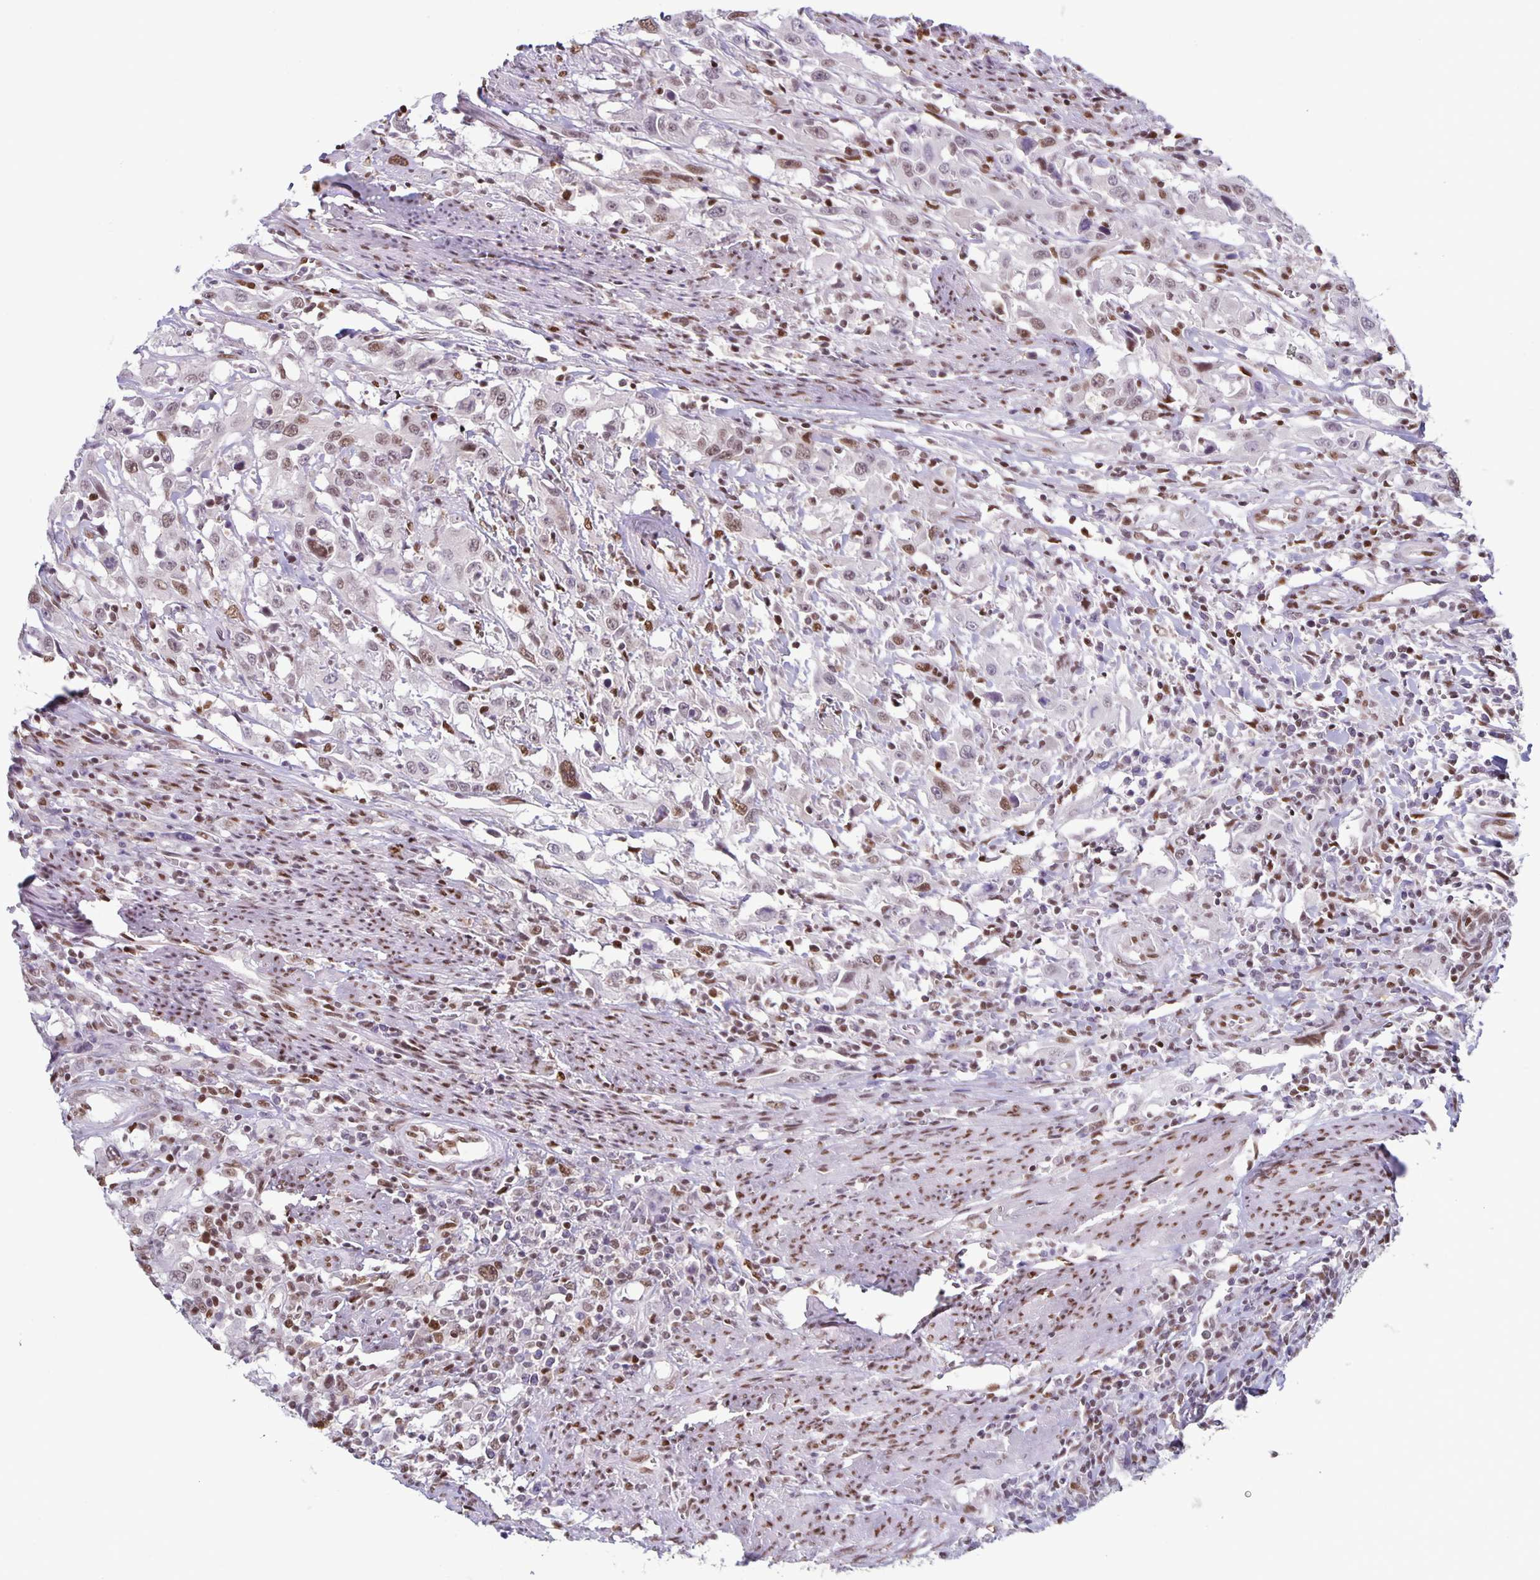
{"staining": {"intensity": "weak", "quantity": "25%-75%", "location": "nuclear"}, "tissue": "urothelial cancer", "cell_type": "Tumor cells", "image_type": "cancer", "snomed": [{"axis": "morphology", "description": "Urothelial carcinoma, High grade"}, {"axis": "topography", "description": "Urinary bladder"}], "caption": "Immunohistochemistry (IHC) image of urothelial carcinoma (high-grade) stained for a protein (brown), which shows low levels of weak nuclear expression in approximately 25%-75% of tumor cells.", "gene": "JUND", "patient": {"sex": "male", "age": 61}}